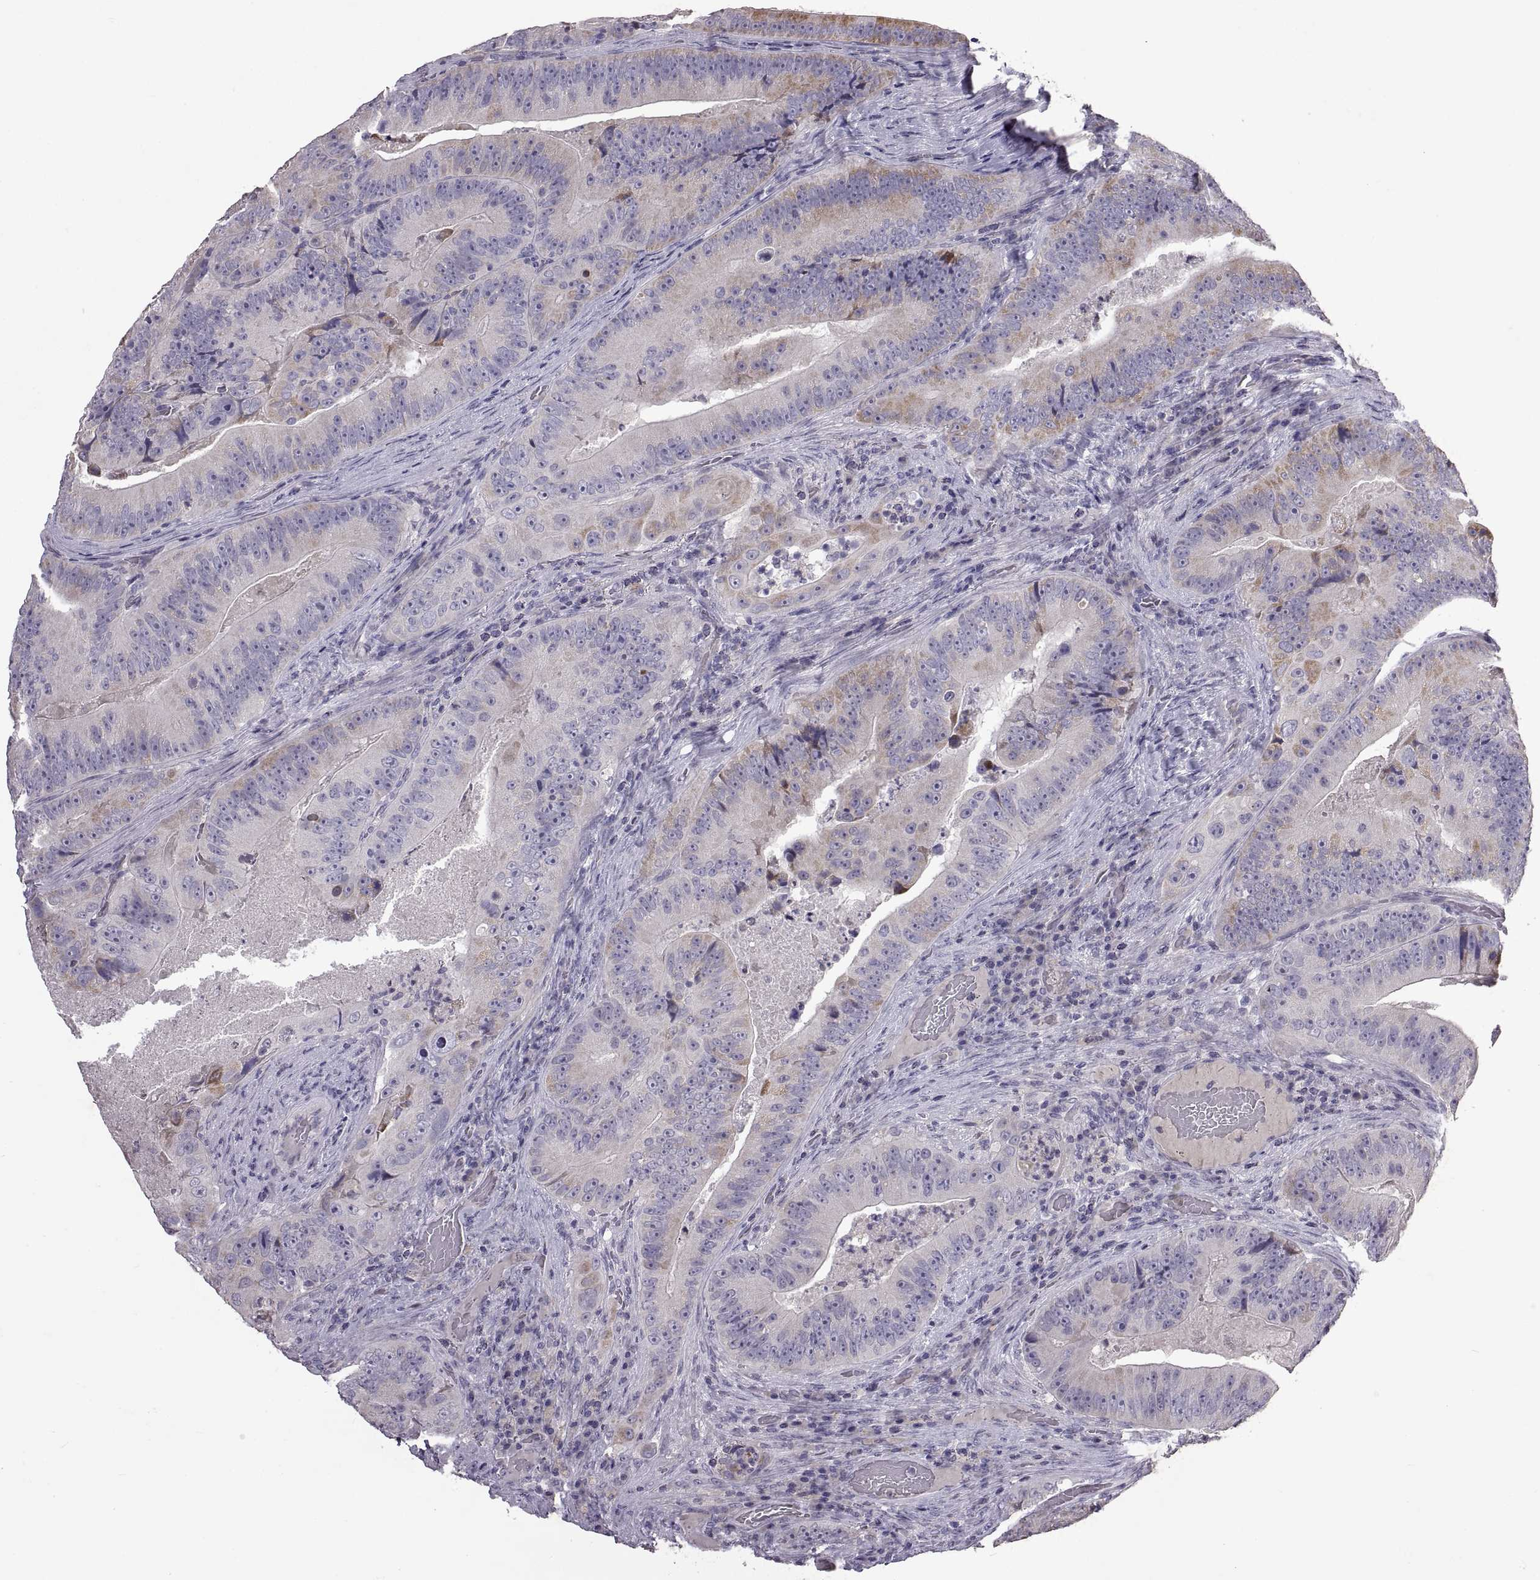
{"staining": {"intensity": "weak", "quantity": "<25%", "location": "cytoplasmic/membranous"}, "tissue": "colorectal cancer", "cell_type": "Tumor cells", "image_type": "cancer", "snomed": [{"axis": "morphology", "description": "Adenocarcinoma, NOS"}, {"axis": "topography", "description": "Colon"}], "caption": "An image of adenocarcinoma (colorectal) stained for a protein shows no brown staining in tumor cells.", "gene": "DEFB136", "patient": {"sex": "female", "age": 86}}